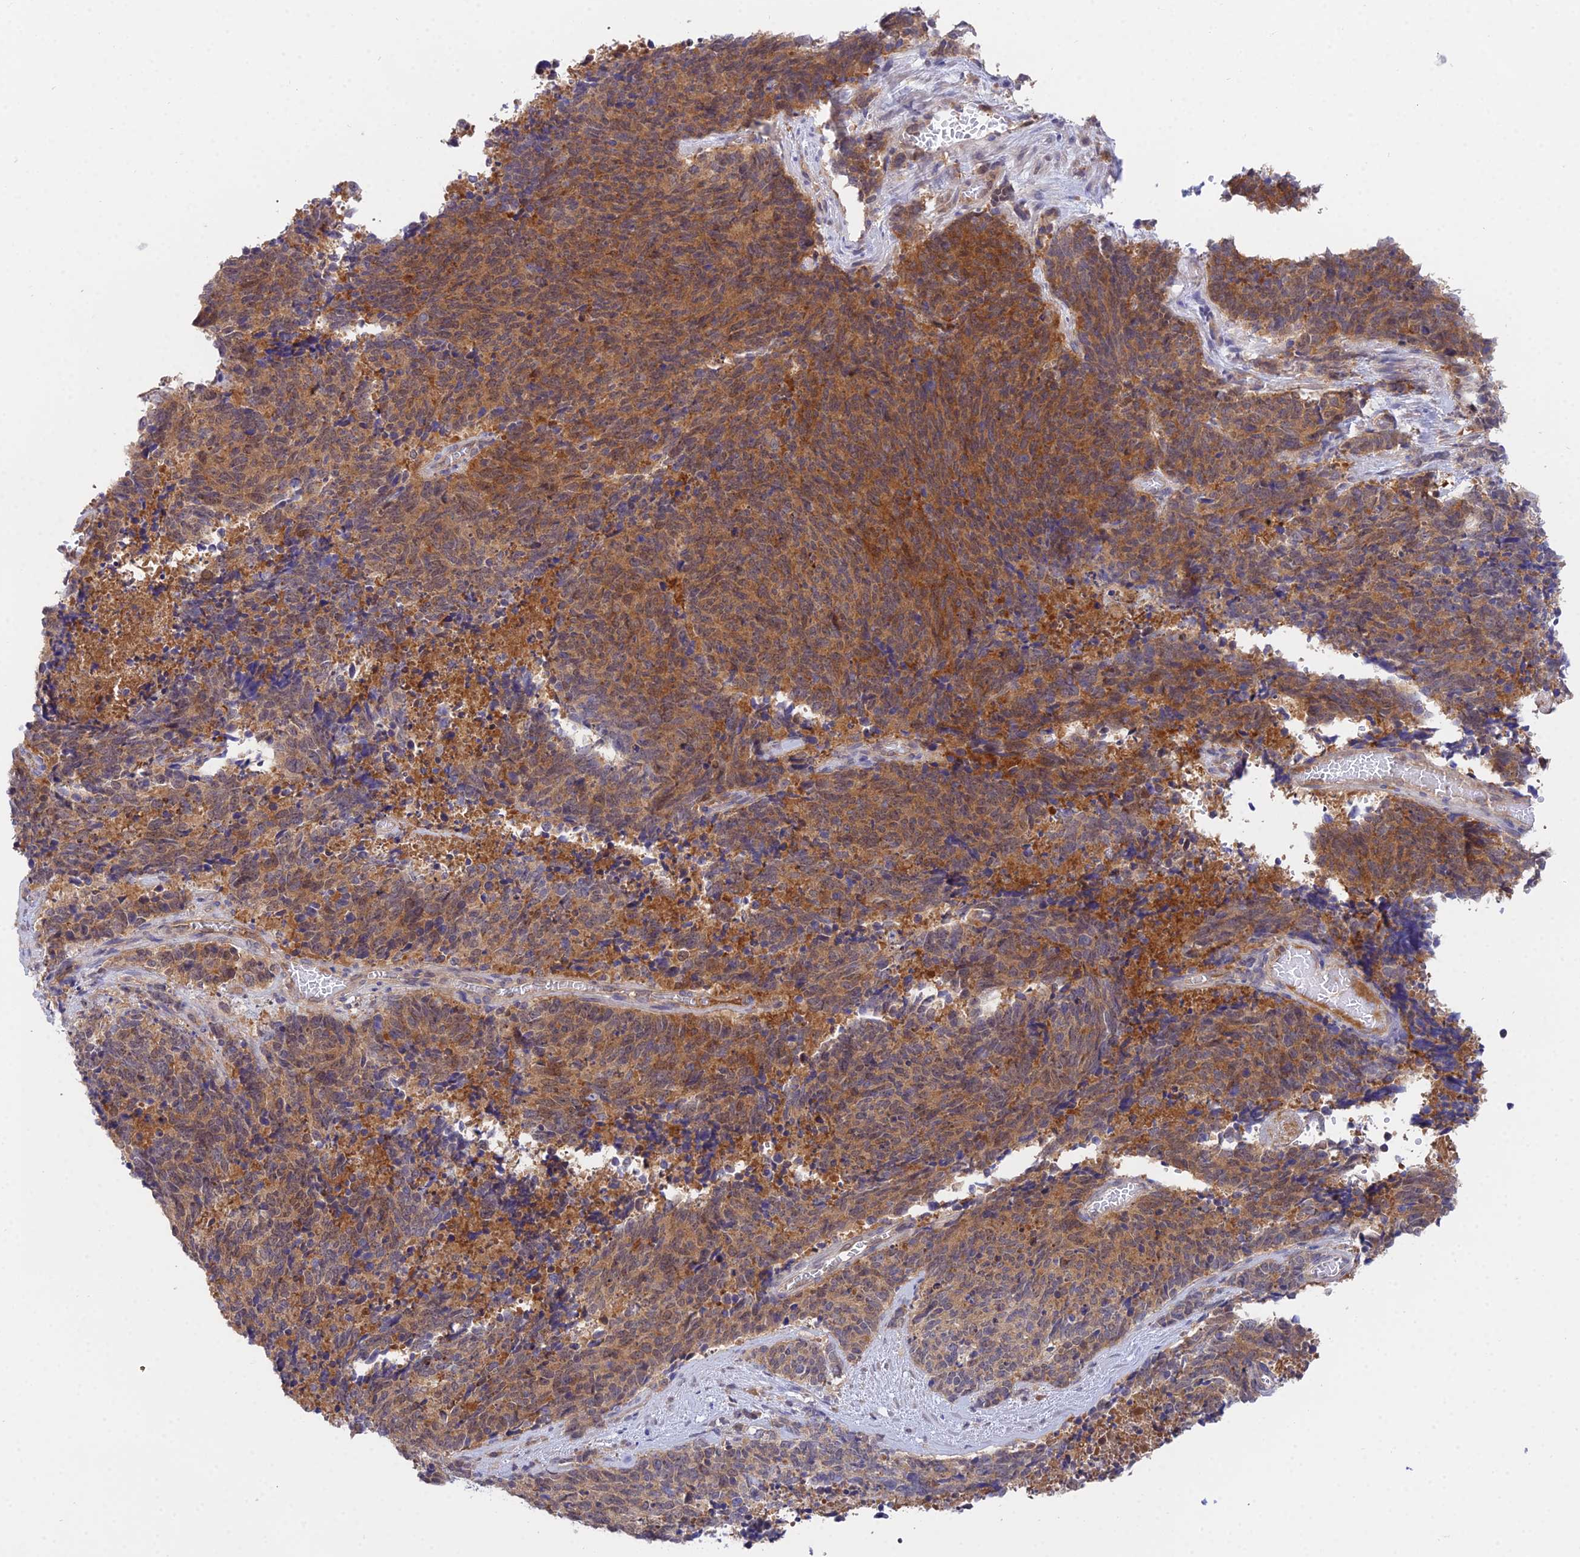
{"staining": {"intensity": "moderate", "quantity": ">75%", "location": "cytoplasmic/membranous"}, "tissue": "cervical cancer", "cell_type": "Tumor cells", "image_type": "cancer", "snomed": [{"axis": "morphology", "description": "Squamous cell carcinoma, NOS"}, {"axis": "topography", "description": "Cervix"}], "caption": "IHC histopathology image of human cervical cancer (squamous cell carcinoma) stained for a protein (brown), which shows medium levels of moderate cytoplasmic/membranous staining in about >75% of tumor cells.", "gene": "PPP2R2C", "patient": {"sex": "female", "age": 29}}